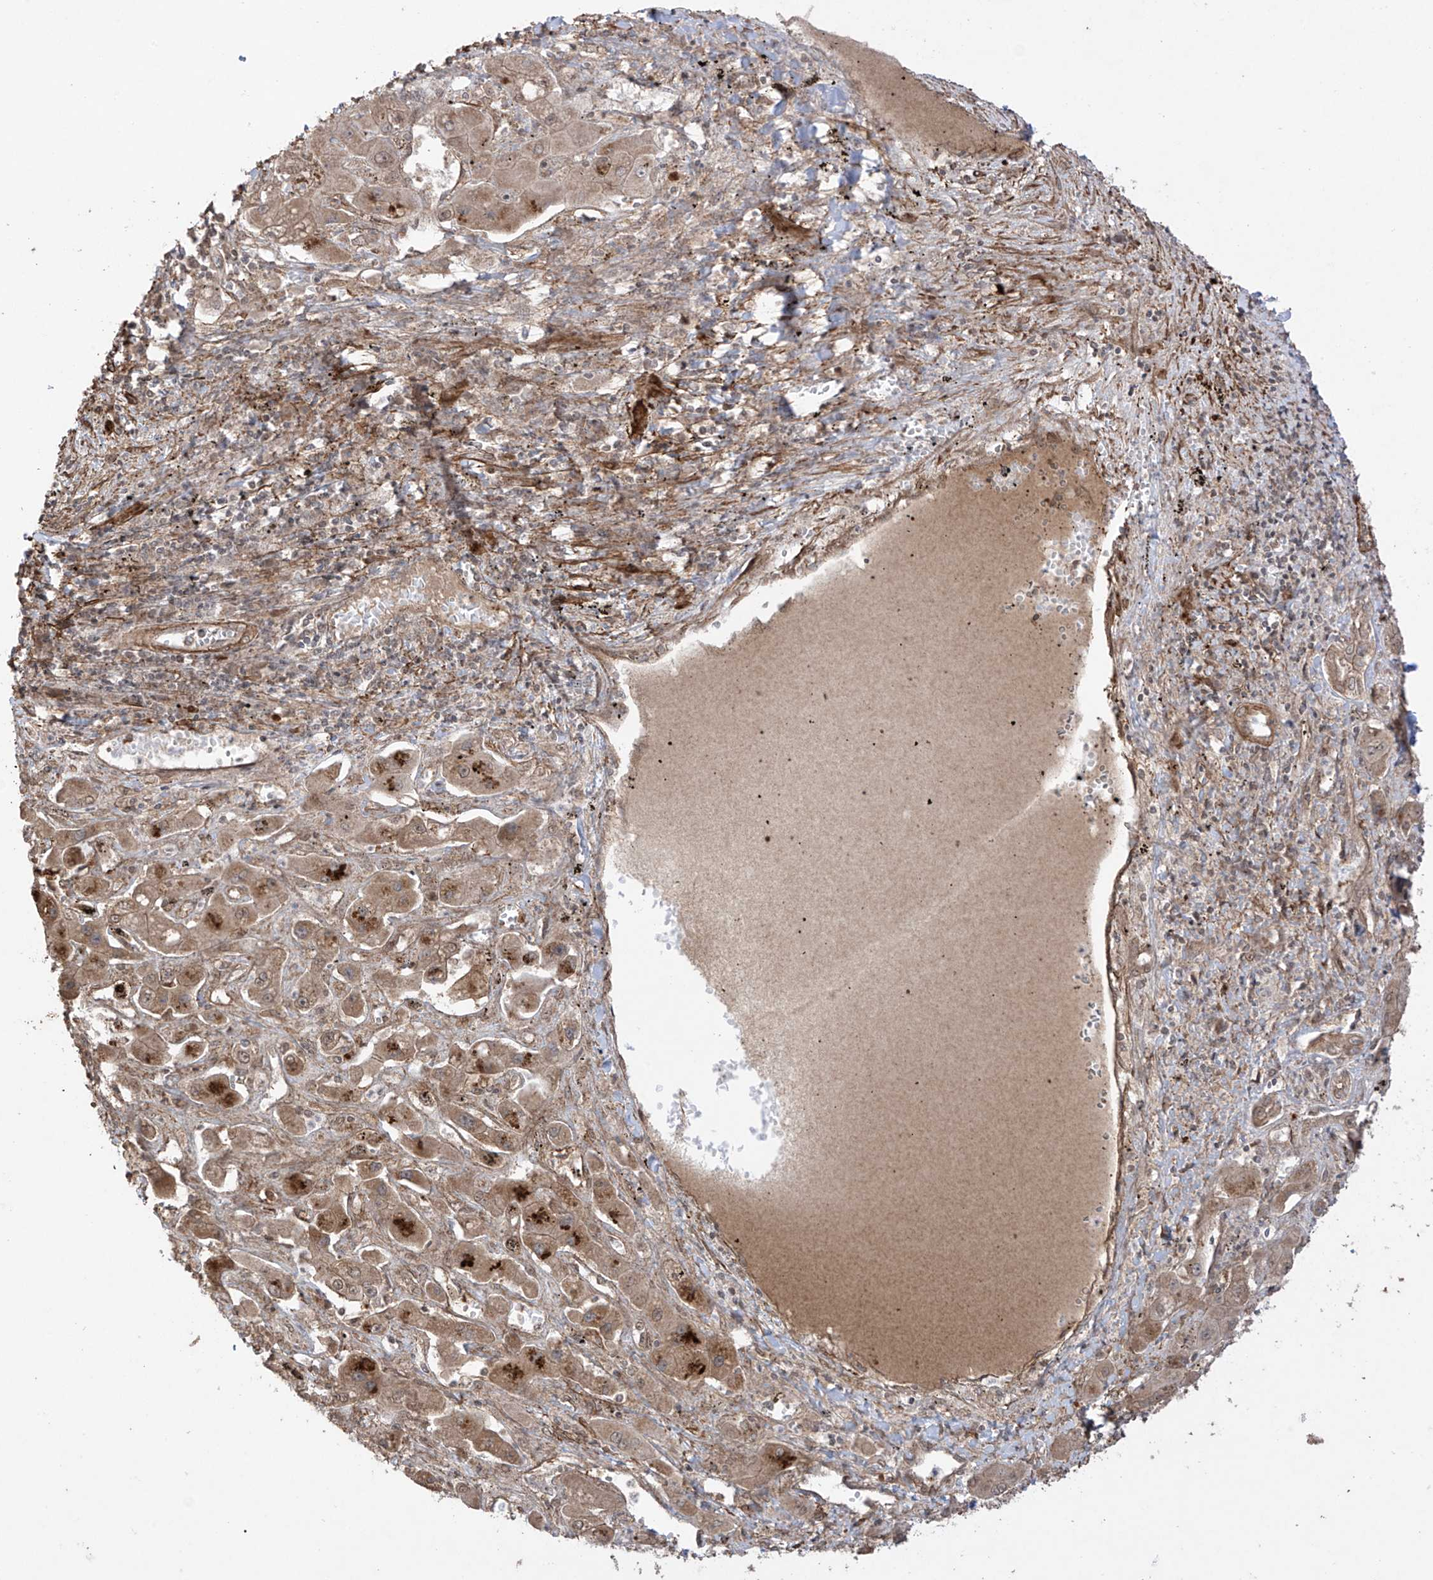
{"staining": {"intensity": "moderate", "quantity": ">75%", "location": "cytoplasmic/membranous"}, "tissue": "liver cancer", "cell_type": "Tumor cells", "image_type": "cancer", "snomed": [{"axis": "morphology", "description": "Cholangiocarcinoma"}, {"axis": "topography", "description": "Liver"}], "caption": "Cholangiocarcinoma (liver) tissue demonstrates moderate cytoplasmic/membranous positivity in about >75% of tumor cells, visualized by immunohistochemistry.", "gene": "ABCD1", "patient": {"sex": "male", "age": 67}}